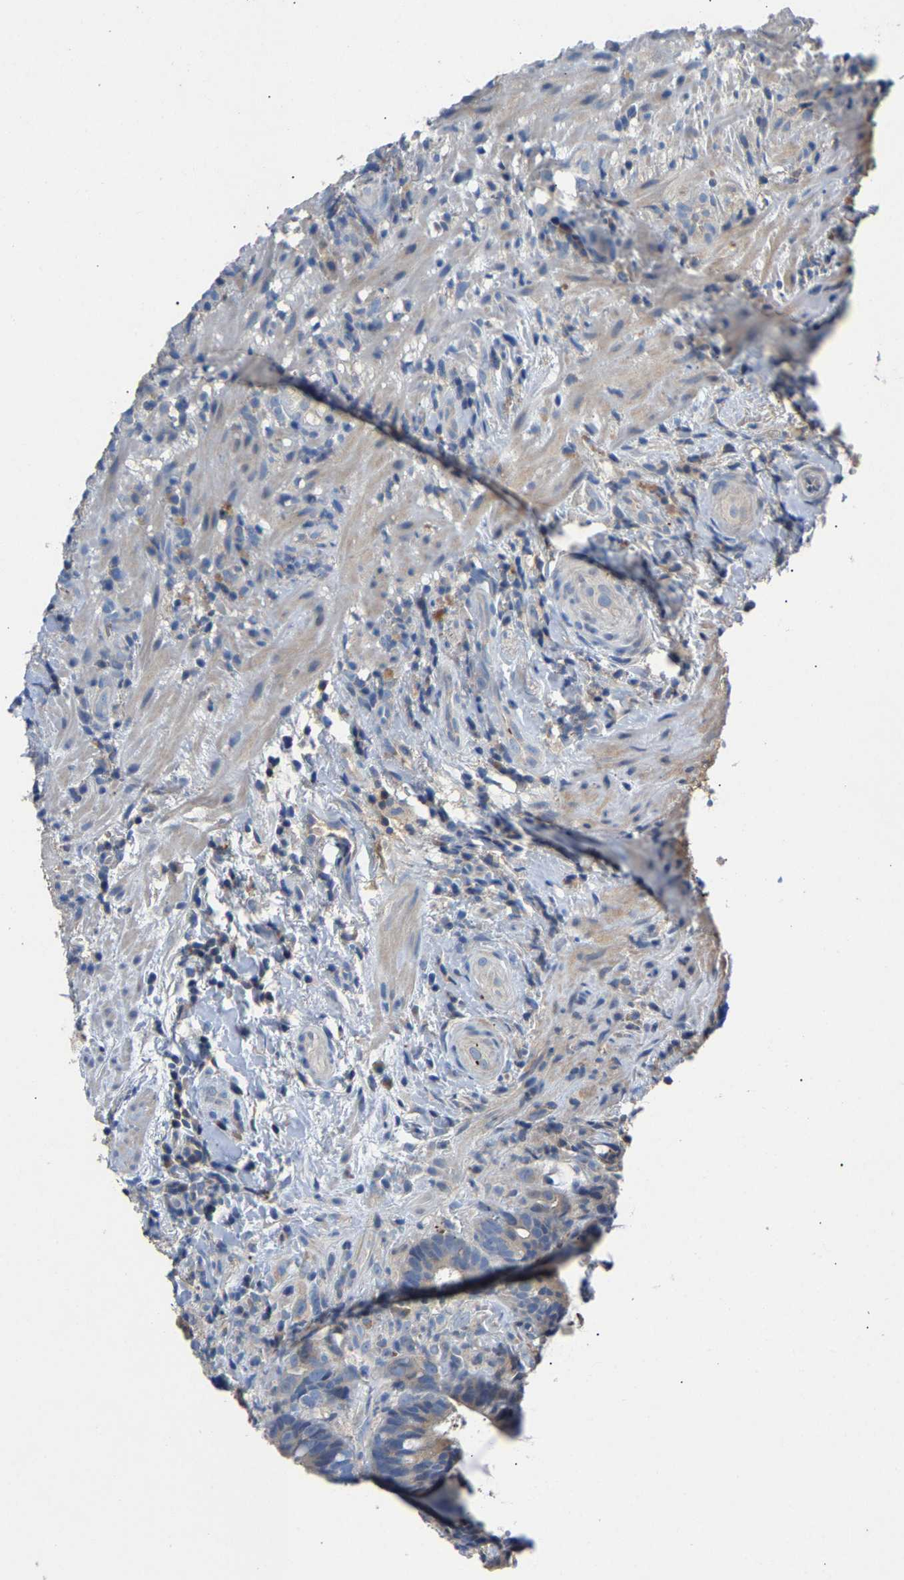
{"staining": {"intensity": "weak", "quantity": "<25%", "location": "cytoplasmic/membranous"}, "tissue": "colorectal cancer", "cell_type": "Tumor cells", "image_type": "cancer", "snomed": [{"axis": "morphology", "description": "Adenocarcinoma, NOS"}, {"axis": "topography", "description": "Colon"}], "caption": "High magnification brightfield microscopy of colorectal cancer stained with DAB (brown) and counterstained with hematoxylin (blue): tumor cells show no significant positivity.", "gene": "CCDC171", "patient": {"sex": "female", "age": 66}}